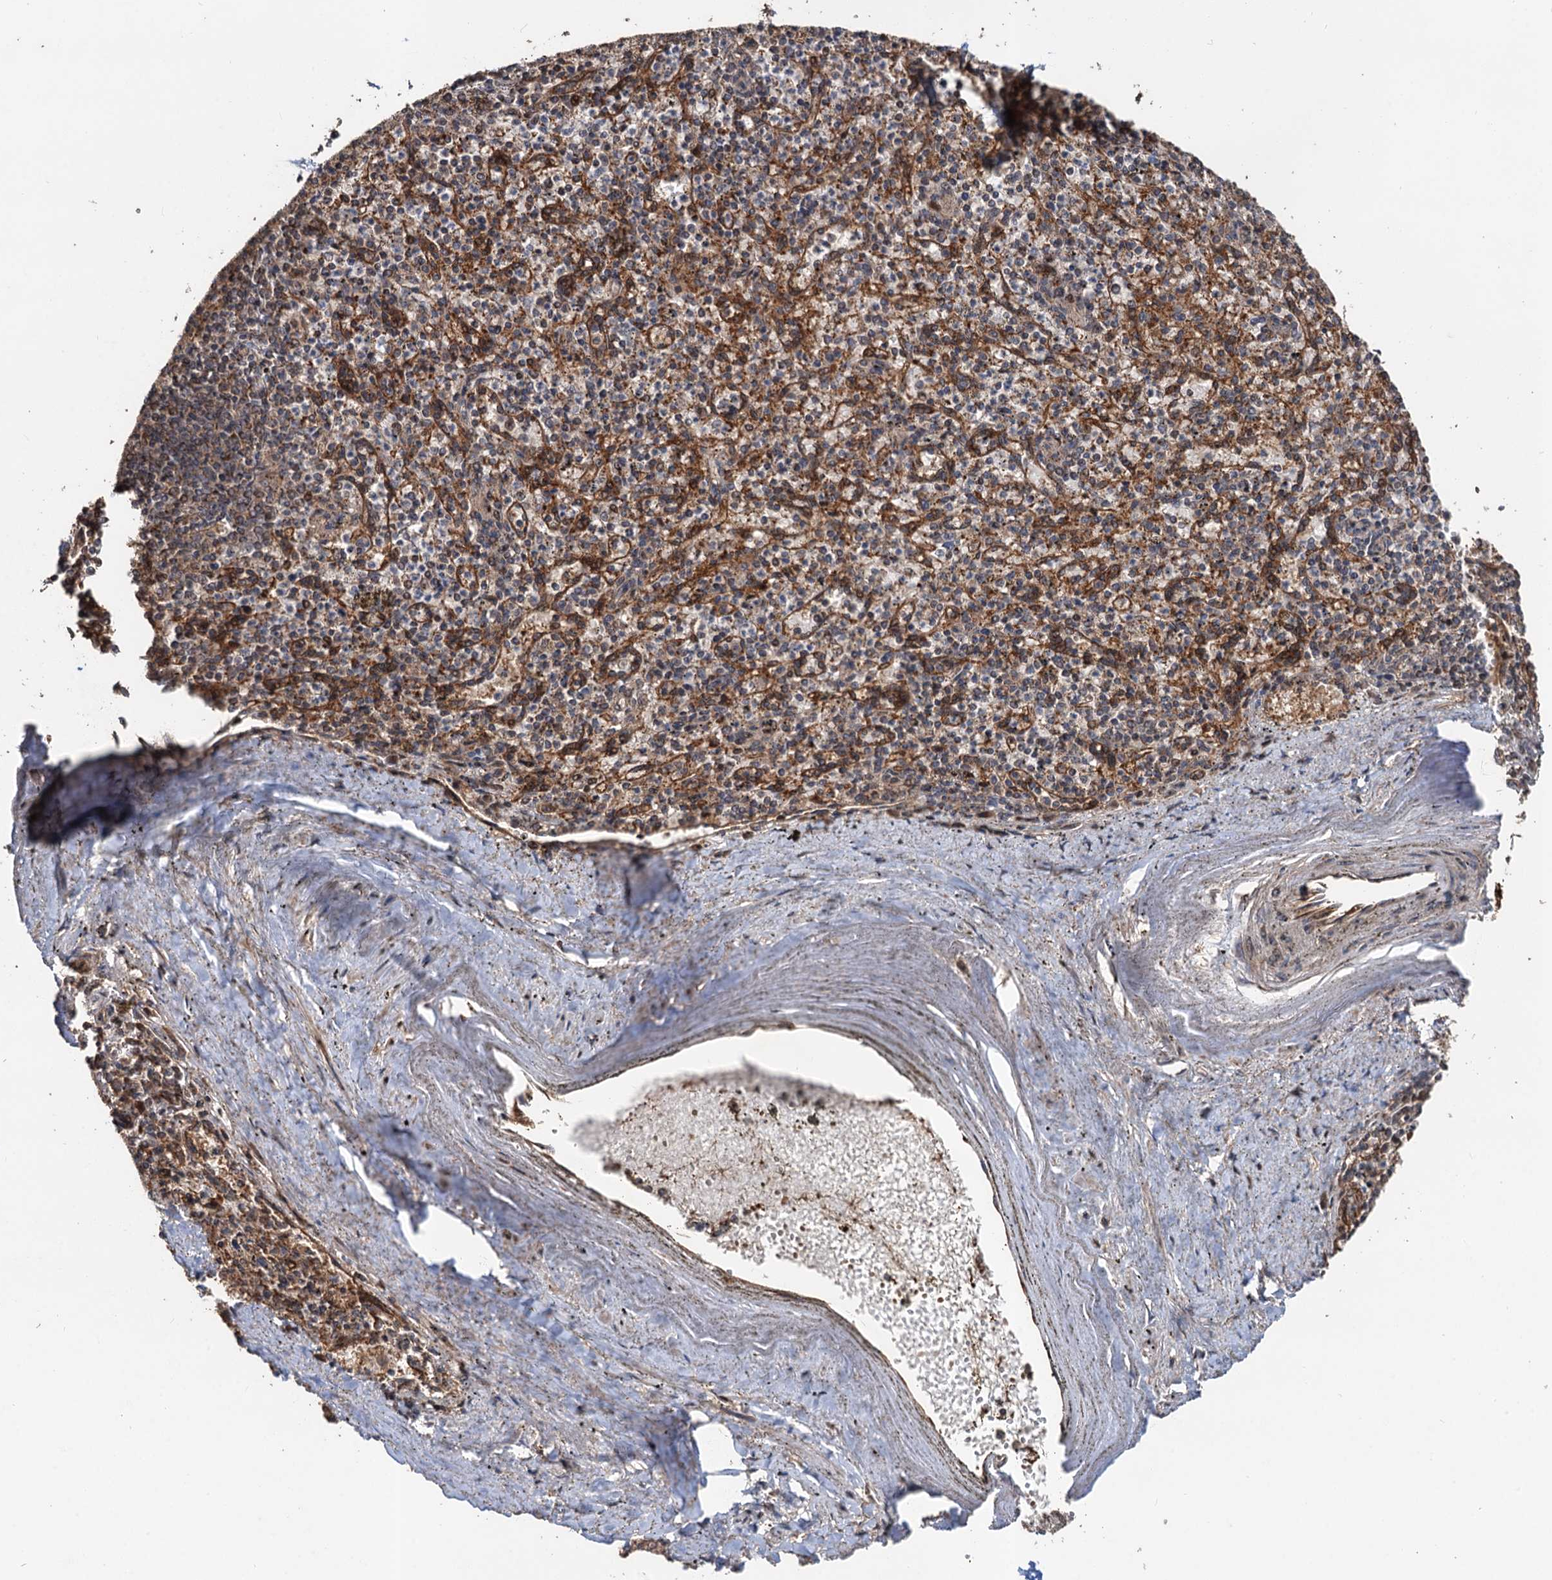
{"staining": {"intensity": "weak", "quantity": "<25%", "location": "cytoplasmic/membranous"}, "tissue": "spleen", "cell_type": "Cells in red pulp", "image_type": "normal", "snomed": [{"axis": "morphology", "description": "Normal tissue, NOS"}, {"axis": "topography", "description": "Spleen"}], "caption": "The IHC photomicrograph has no significant expression in cells in red pulp of spleen. (DAB immunohistochemistry (IHC) visualized using brightfield microscopy, high magnification).", "gene": "DEXI", "patient": {"sex": "male", "age": 72}}